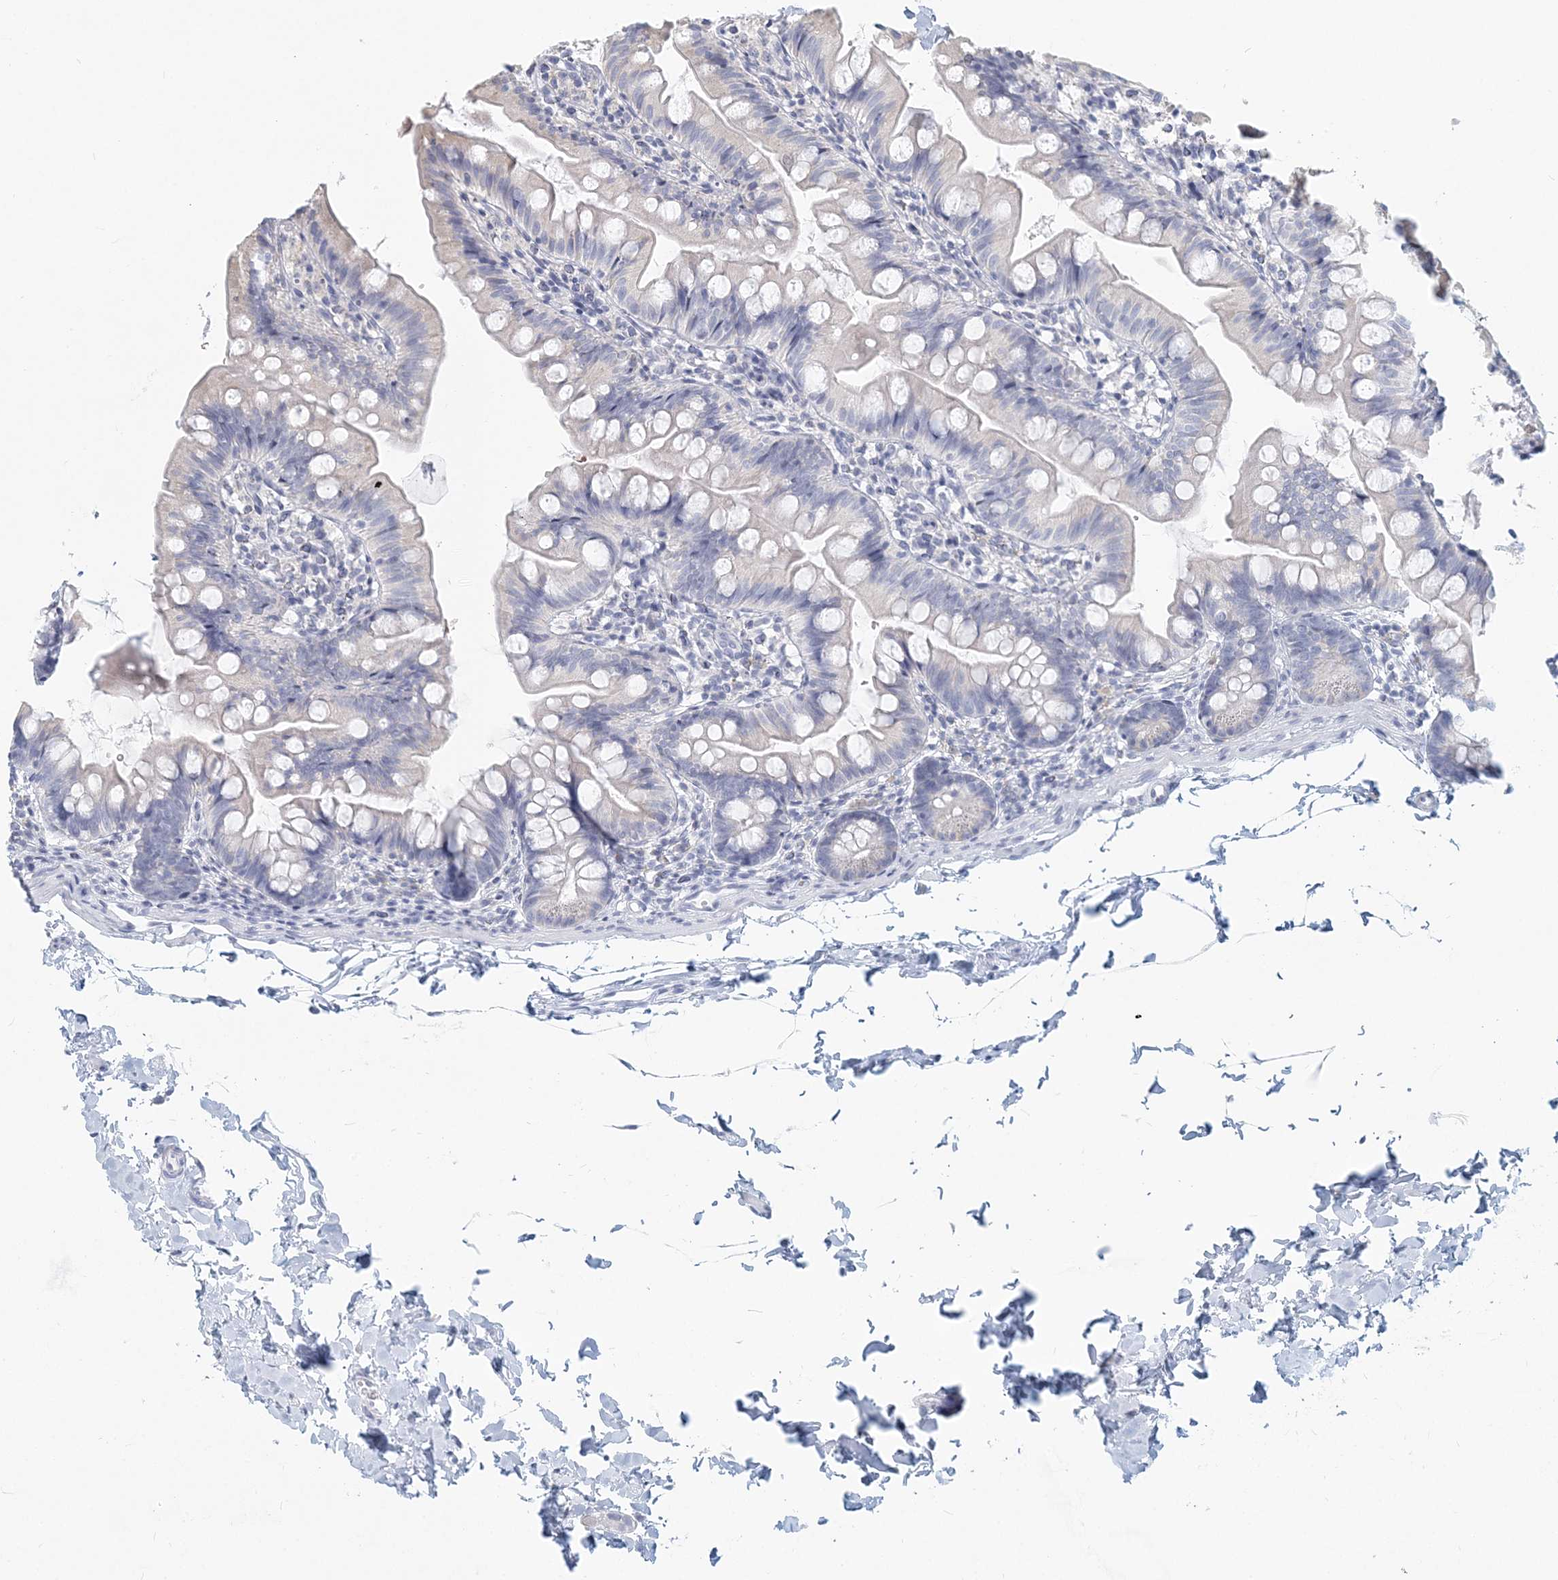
{"staining": {"intensity": "negative", "quantity": "none", "location": "none"}, "tissue": "small intestine", "cell_type": "Glandular cells", "image_type": "normal", "snomed": [{"axis": "morphology", "description": "Normal tissue, NOS"}, {"axis": "topography", "description": "Small intestine"}], "caption": "High power microscopy image of an immunohistochemistry (IHC) micrograph of normal small intestine, revealing no significant expression in glandular cells.", "gene": "CSN1S1", "patient": {"sex": "male", "age": 7}}